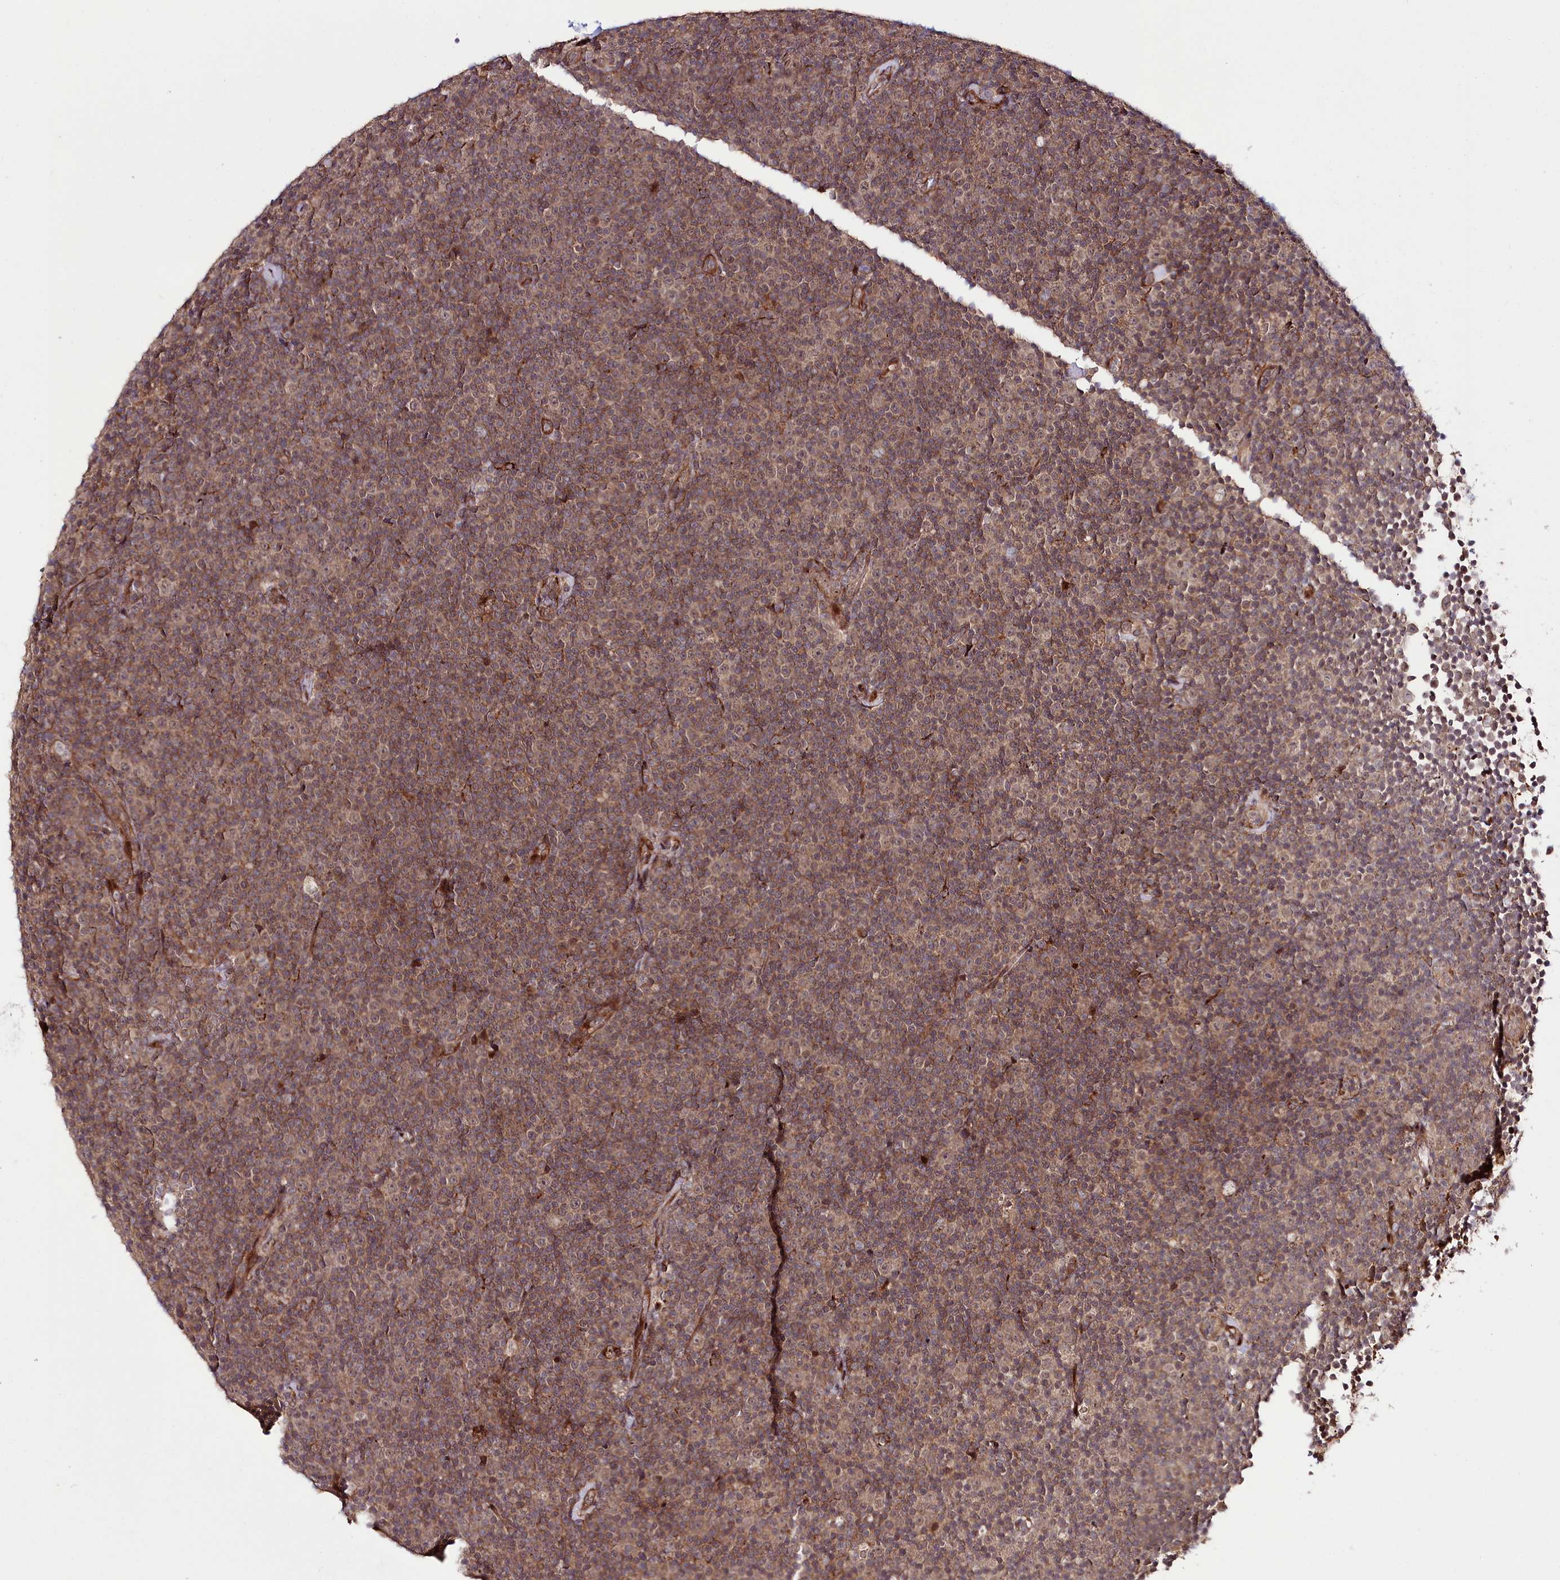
{"staining": {"intensity": "moderate", "quantity": "25%-75%", "location": "cytoplasmic/membranous"}, "tissue": "lymphoma", "cell_type": "Tumor cells", "image_type": "cancer", "snomed": [{"axis": "morphology", "description": "Malignant lymphoma, non-Hodgkin's type, Low grade"}, {"axis": "topography", "description": "Lymph node"}], "caption": "Protein expression by IHC shows moderate cytoplasmic/membranous expression in about 25%-75% of tumor cells in low-grade malignant lymphoma, non-Hodgkin's type.", "gene": "PHLDB1", "patient": {"sex": "female", "age": 67}}